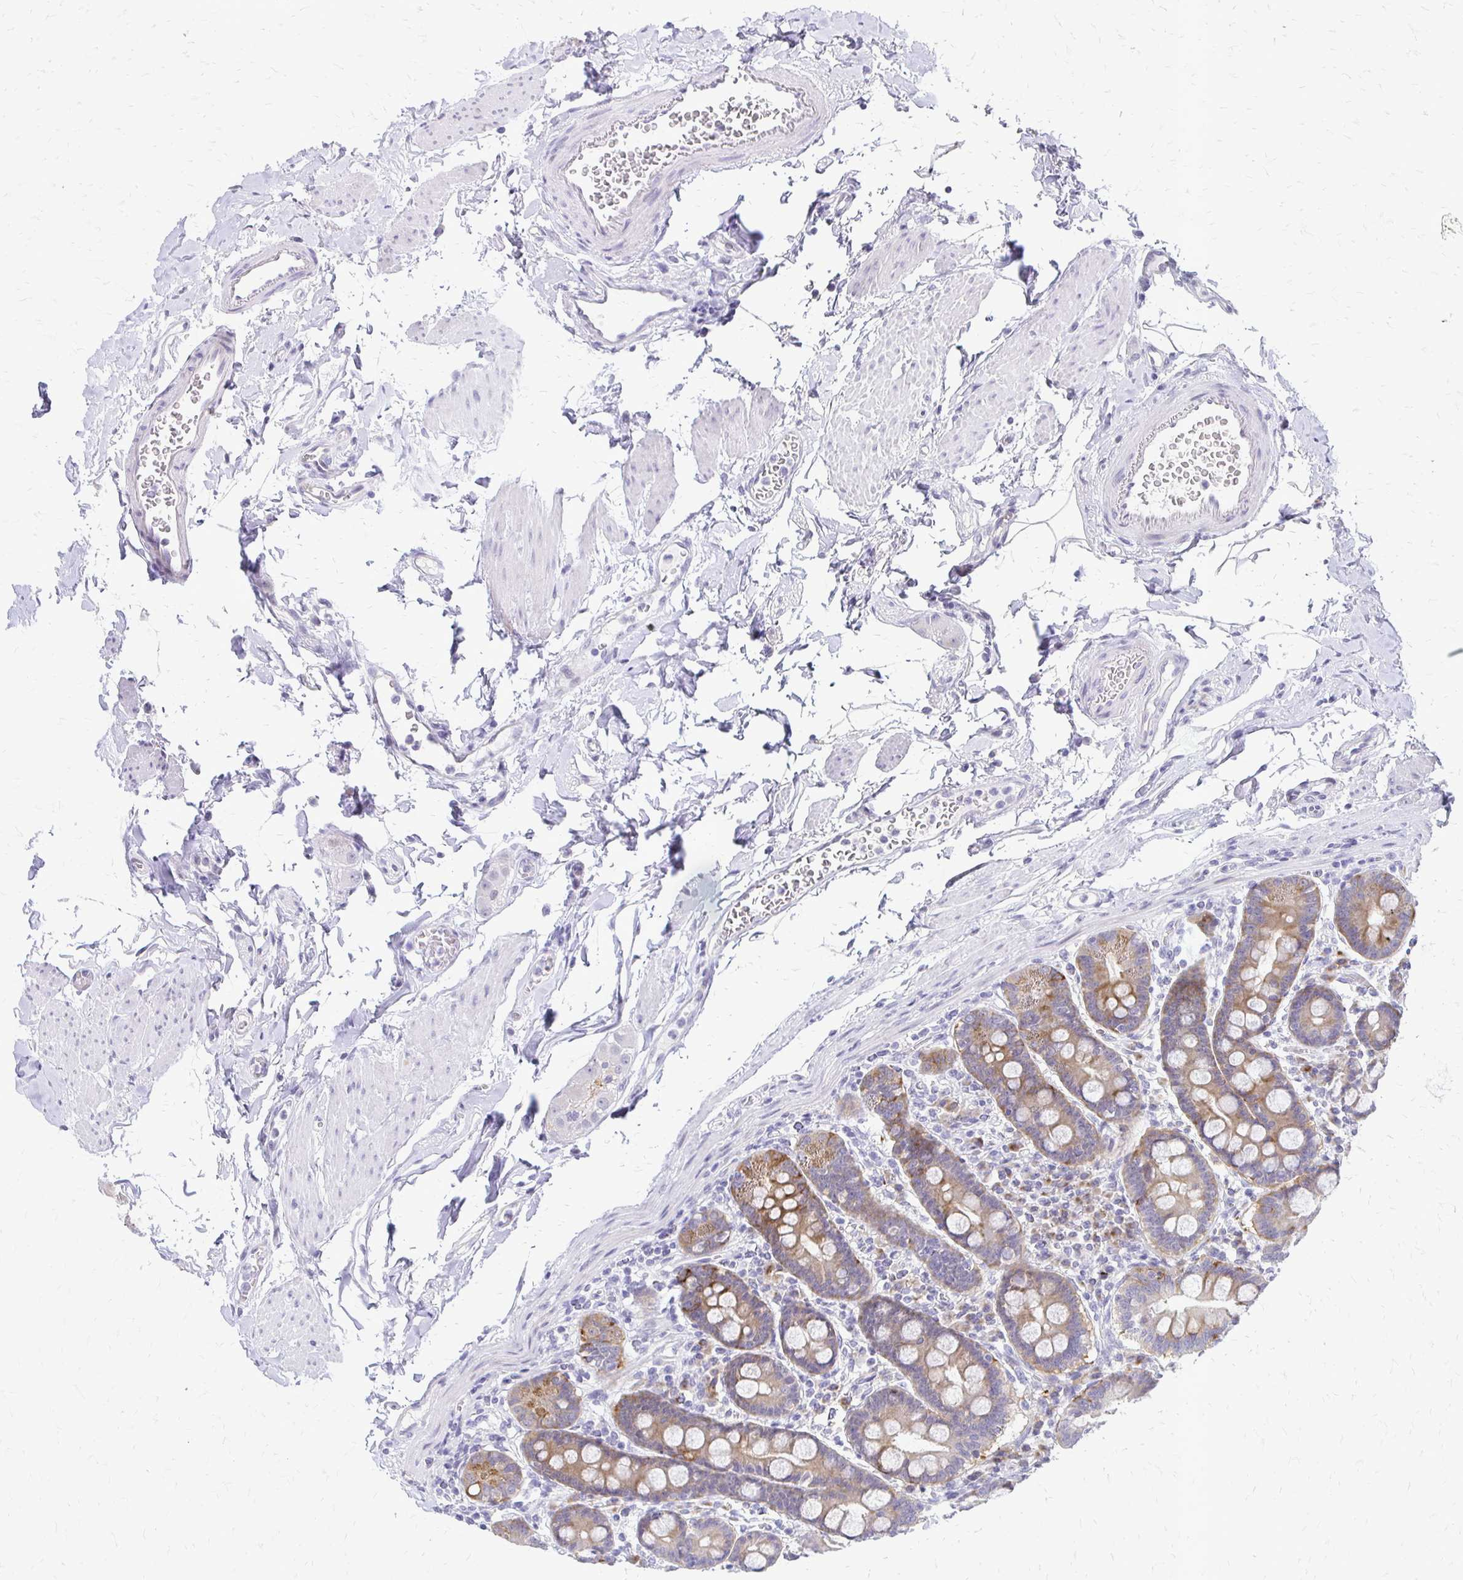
{"staining": {"intensity": "moderate", "quantity": "25%-75%", "location": "cytoplasmic/membranous"}, "tissue": "duodenum", "cell_type": "Glandular cells", "image_type": "normal", "snomed": [{"axis": "morphology", "description": "Normal tissue, NOS"}, {"axis": "topography", "description": "Pancreas"}, {"axis": "topography", "description": "Duodenum"}], "caption": "Moderate cytoplasmic/membranous expression is present in approximately 25%-75% of glandular cells in unremarkable duodenum. (DAB IHC with brightfield microscopy, high magnification).", "gene": "EPYC", "patient": {"sex": "male", "age": 59}}